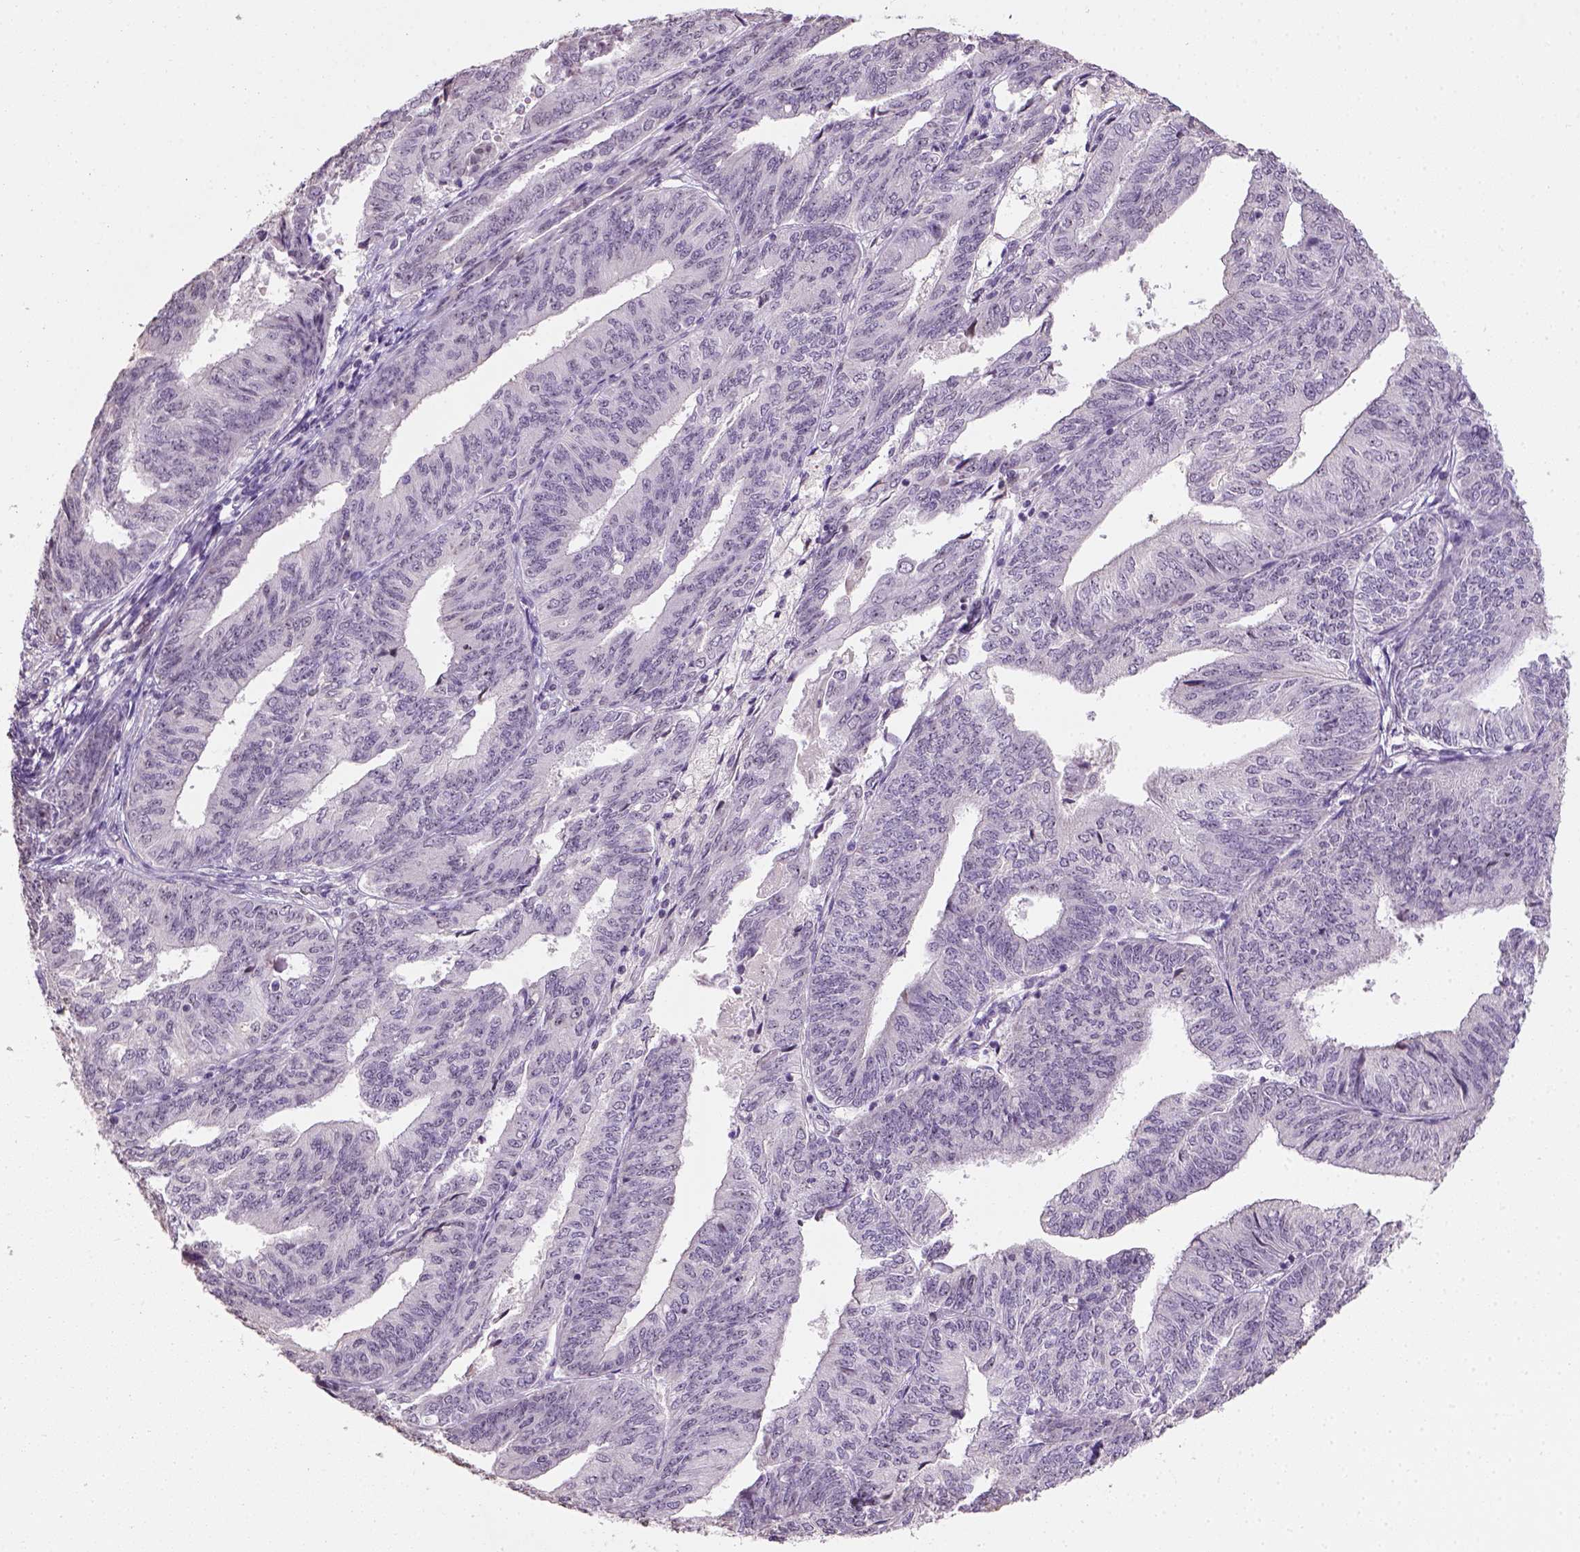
{"staining": {"intensity": "negative", "quantity": "none", "location": "none"}, "tissue": "endometrial cancer", "cell_type": "Tumor cells", "image_type": "cancer", "snomed": [{"axis": "morphology", "description": "Adenocarcinoma, NOS"}, {"axis": "topography", "description": "Endometrium"}], "caption": "This is an IHC image of human endometrial cancer (adenocarcinoma). There is no expression in tumor cells.", "gene": "DDX50", "patient": {"sex": "female", "age": 58}}